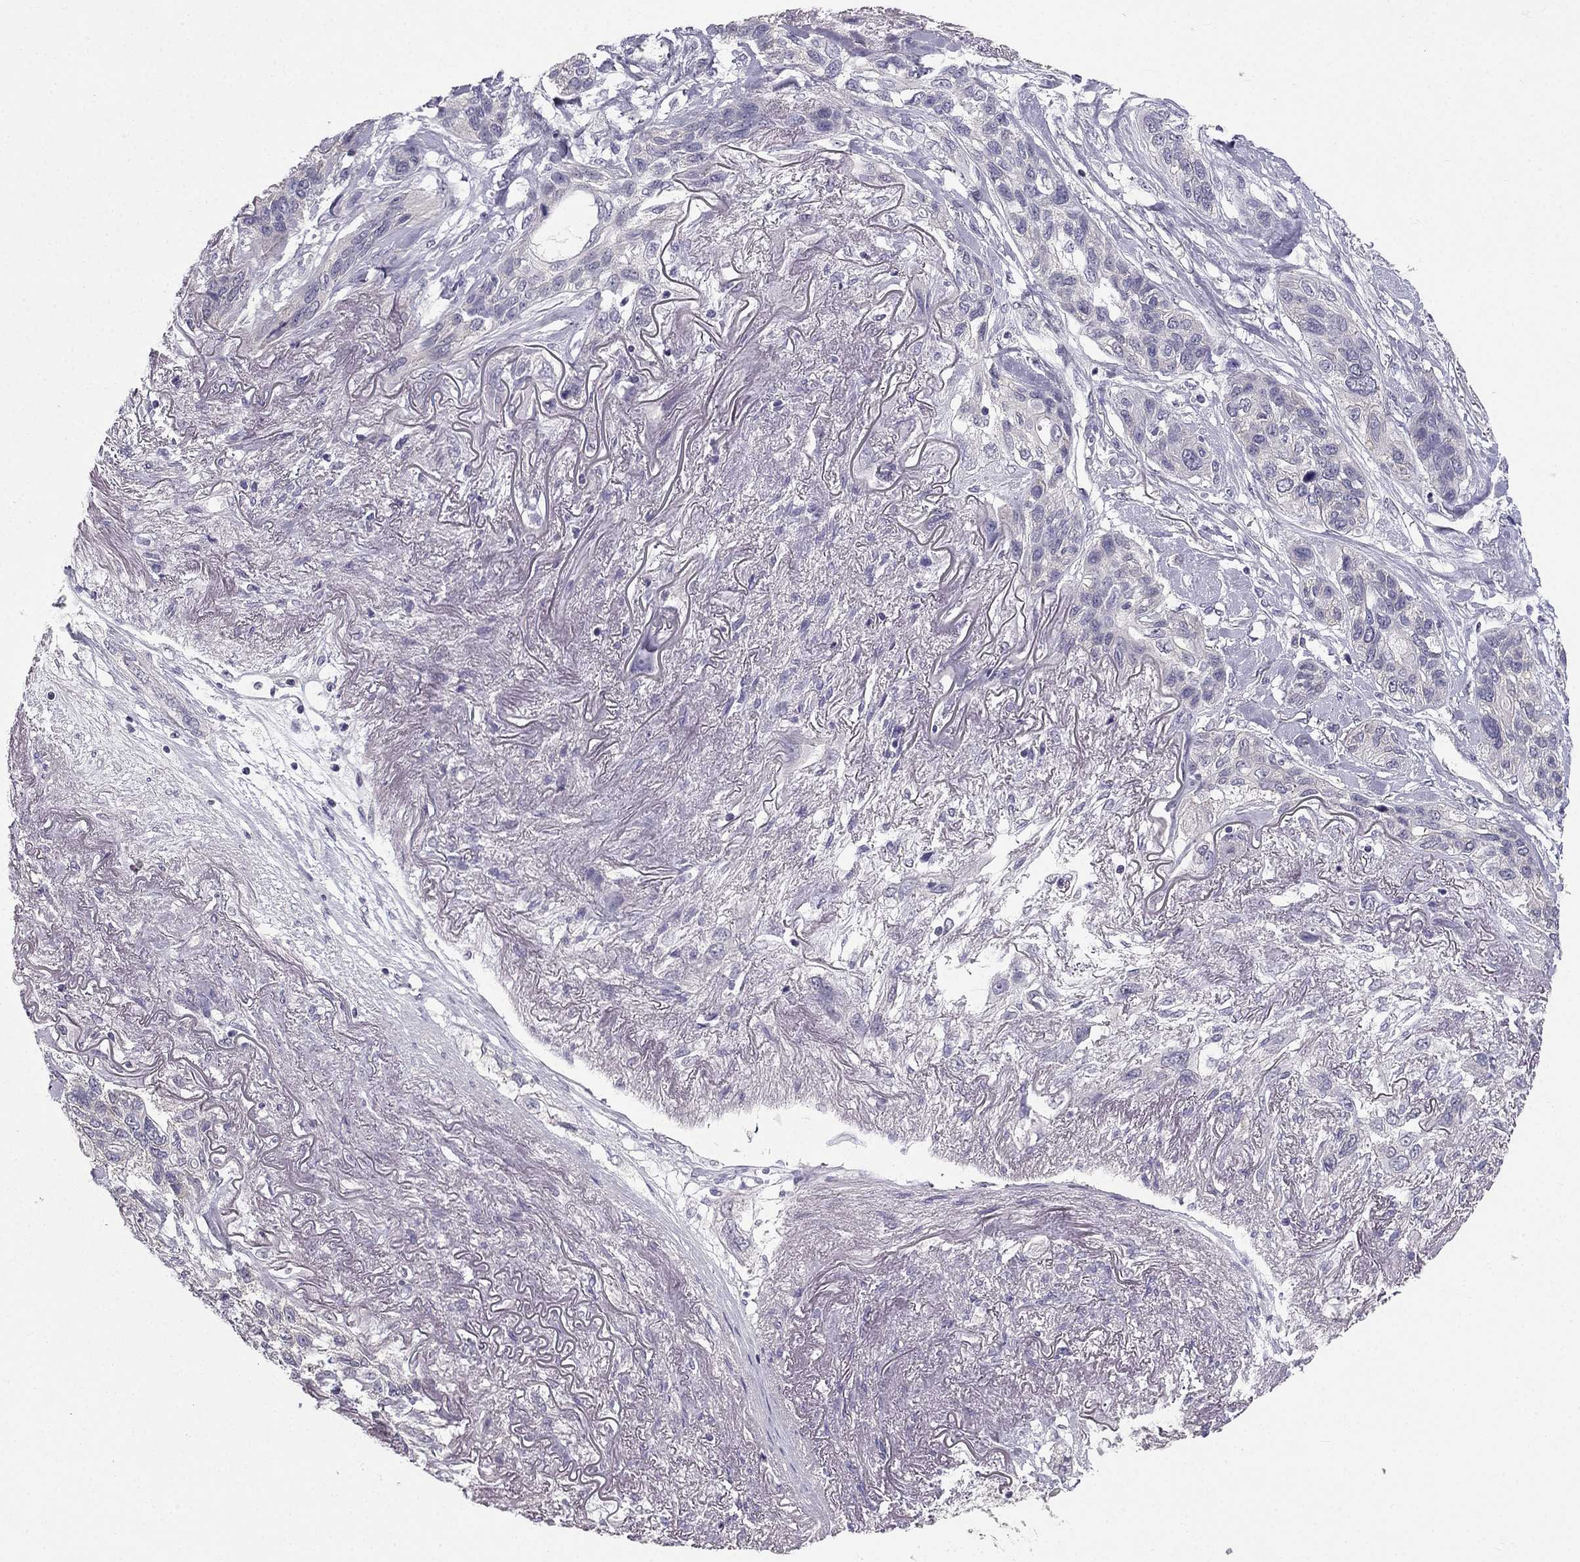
{"staining": {"intensity": "negative", "quantity": "none", "location": "none"}, "tissue": "lung cancer", "cell_type": "Tumor cells", "image_type": "cancer", "snomed": [{"axis": "morphology", "description": "Squamous cell carcinoma, NOS"}, {"axis": "topography", "description": "Lung"}], "caption": "DAB (3,3'-diaminobenzidine) immunohistochemical staining of lung squamous cell carcinoma reveals no significant positivity in tumor cells. (DAB immunohistochemistry (IHC) visualized using brightfield microscopy, high magnification).", "gene": "HSFX1", "patient": {"sex": "female", "age": 70}}